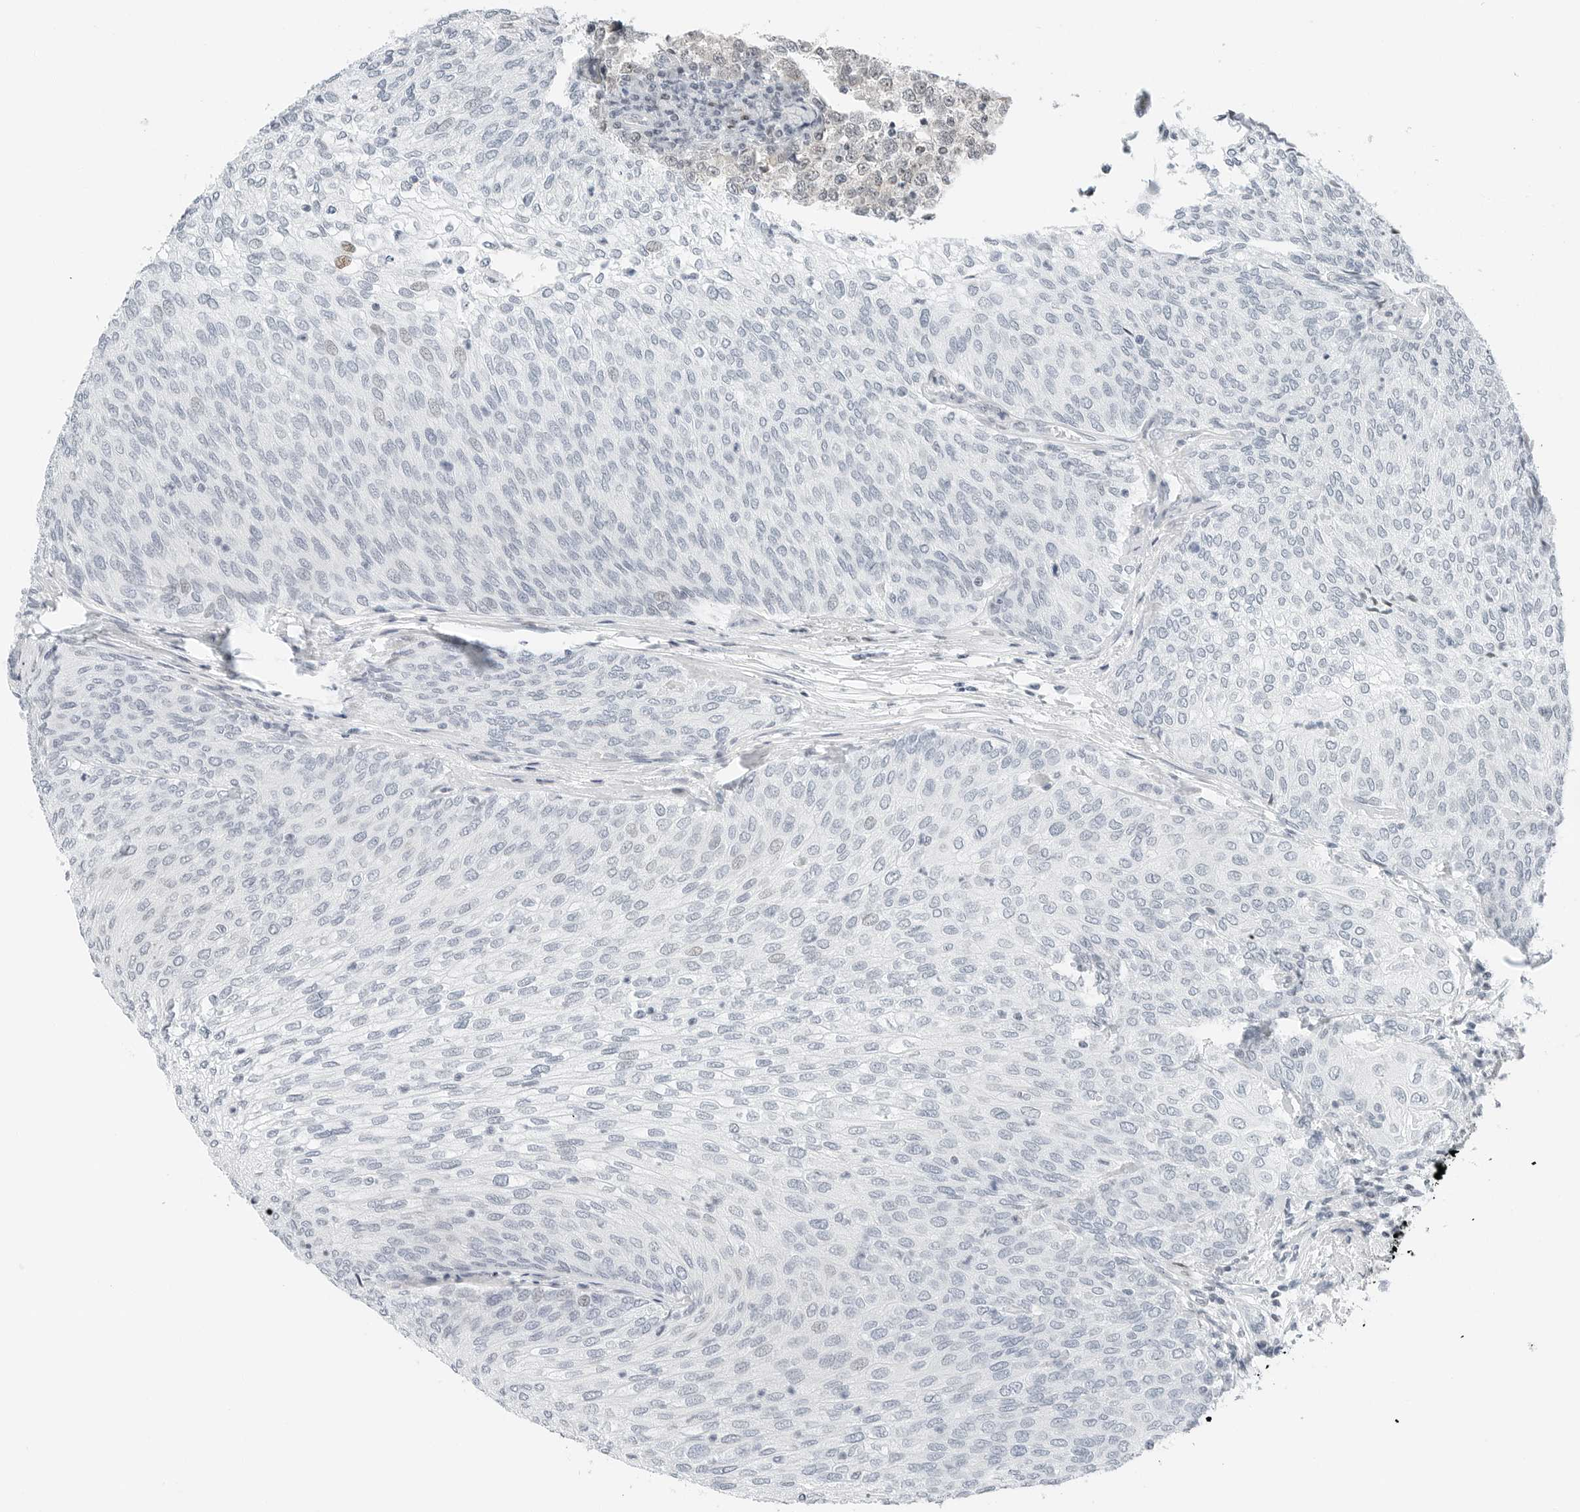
{"staining": {"intensity": "negative", "quantity": "none", "location": "none"}, "tissue": "urothelial cancer", "cell_type": "Tumor cells", "image_type": "cancer", "snomed": [{"axis": "morphology", "description": "Urothelial carcinoma, Low grade"}, {"axis": "topography", "description": "Urinary bladder"}], "caption": "Low-grade urothelial carcinoma was stained to show a protein in brown. There is no significant staining in tumor cells.", "gene": "NTMT2", "patient": {"sex": "female", "age": 79}}